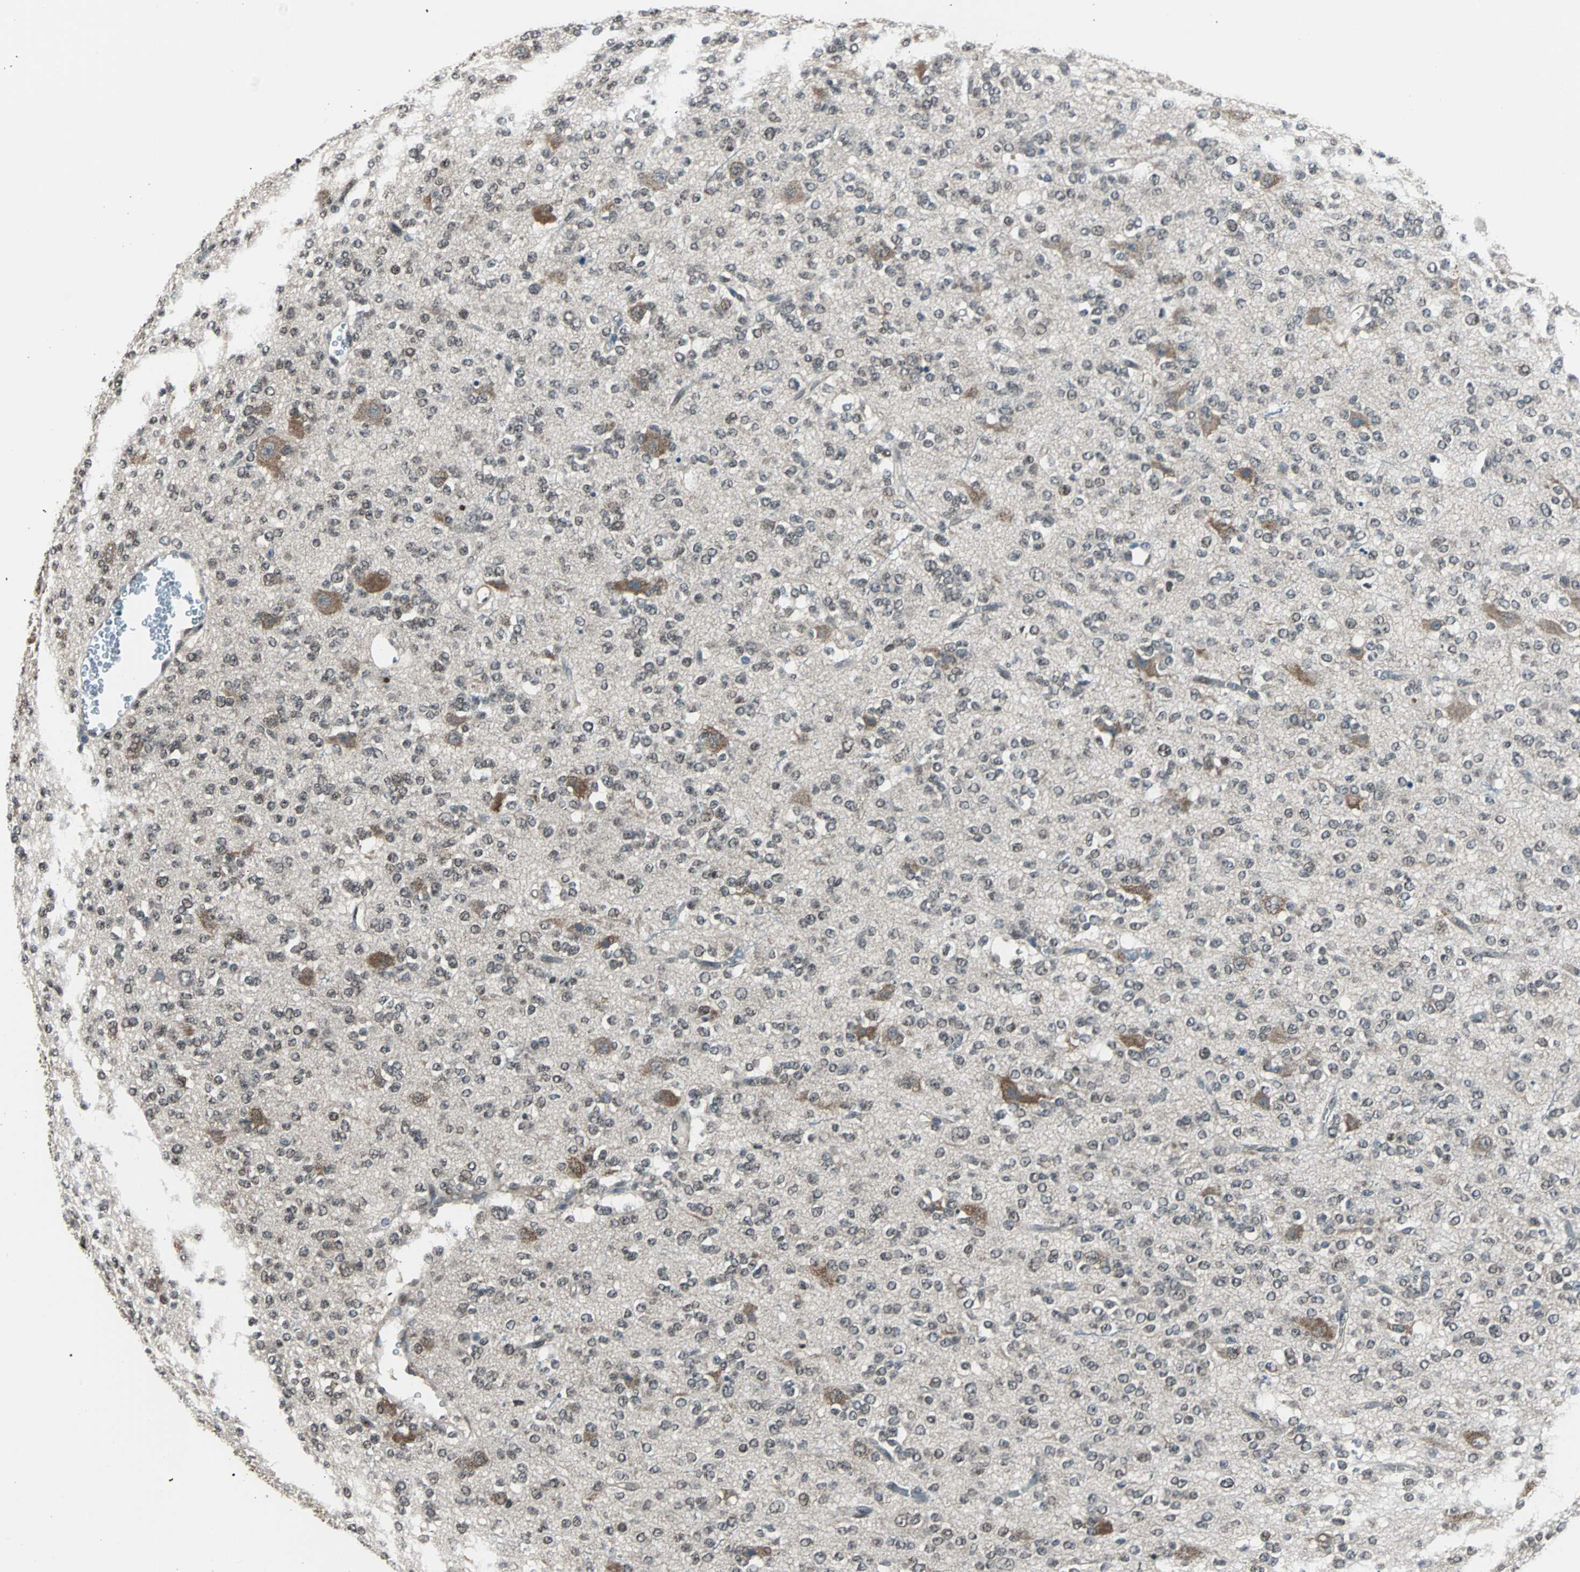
{"staining": {"intensity": "negative", "quantity": "none", "location": "none"}, "tissue": "glioma", "cell_type": "Tumor cells", "image_type": "cancer", "snomed": [{"axis": "morphology", "description": "Glioma, malignant, Low grade"}, {"axis": "topography", "description": "Brain"}], "caption": "Immunohistochemistry (IHC) histopathology image of neoplastic tissue: human glioma stained with DAB exhibits no significant protein staining in tumor cells. (Brightfield microscopy of DAB (3,3'-diaminobenzidine) immunohistochemistry (IHC) at high magnification).", "gene": "VCP", "patient": {"sex": "male", "age": 38}}